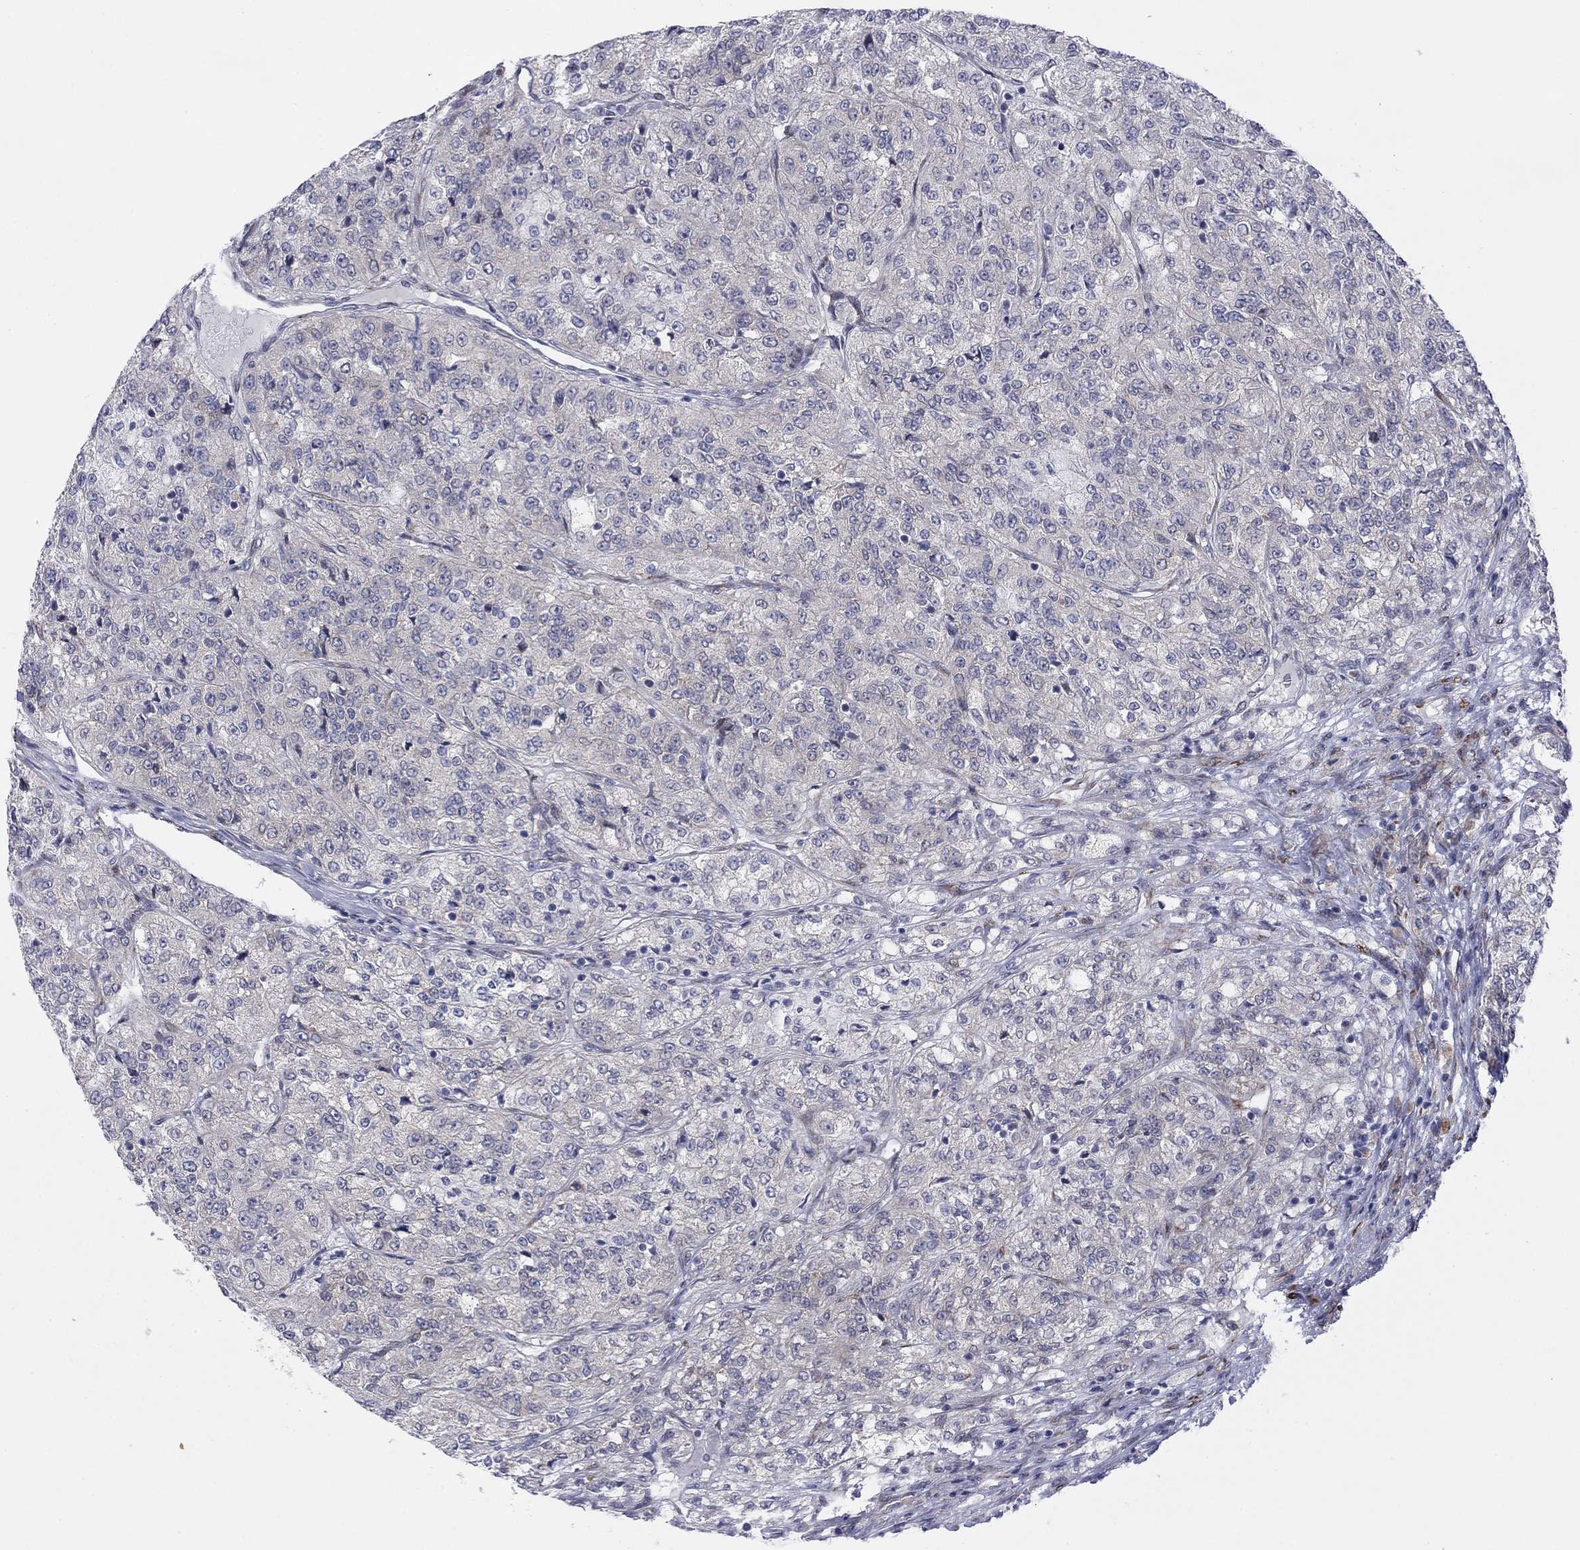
{"staining": {"intensity": "negative", "quantity": "none", "location": "none"}, "tissue": "renal cancer", "cell_type": "Tumor cells", "image_type": "cancer", "snomed": [{"axis": "morphology", "description": "Adenocarcinoma, NOS"}, {"axis": "topography", "description": "Kidney"}], "caption": "Immunohistochemistry photomicrograph of neoplastic tissue: adenocarcinoma (renal) stained with DAB exhibits no significant protein positivity in tumor cells. (DAB immunohistochemistry (IHC) visualized using brightfield microscopy, high magnification).", "gene": "TTC21B", "patient": {"sex": "female", "age": 63}}